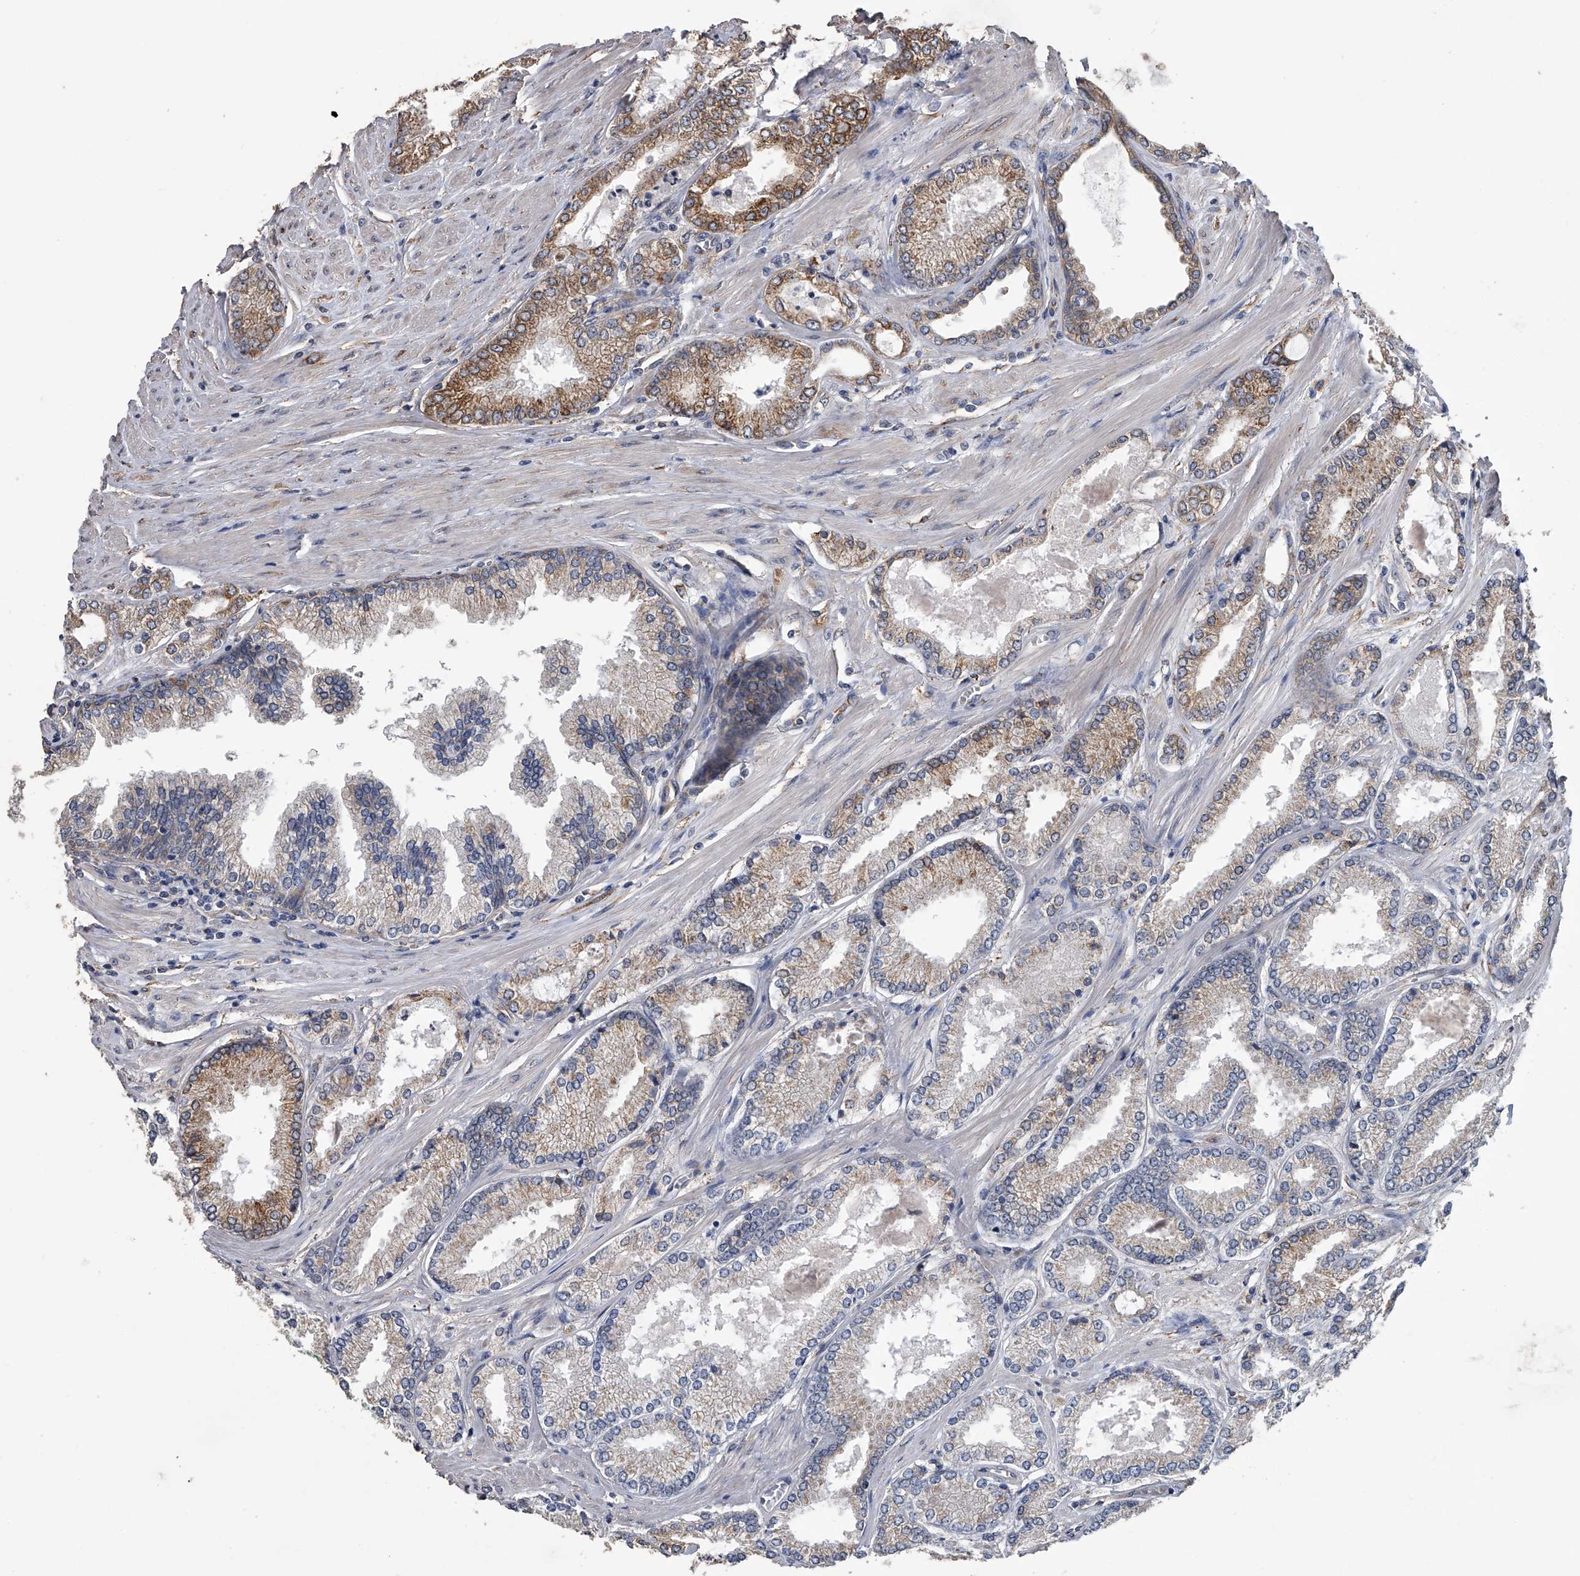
{"staining": {"intensity": "moderate", "quantity": "<25%", "location": "cytoplasmic/membranous"}, "tissue": "prostate cancer", "cell_type": "Tumor cells", "image_type": "cancer", "snomed": [{"axis": "morphology", "description": "Adenocarcinoma, Low grade"}, {"axis": "topography", "description": "Prostate"}], "caption": "IHC of prostate low-grade adenocarcinoma demonstrates low levels of moderate cytoplasmic/membranous expression in about <25% of tumor cells.", "gene": "PCLO", "patient": {"sex": "male", "age": 62}}